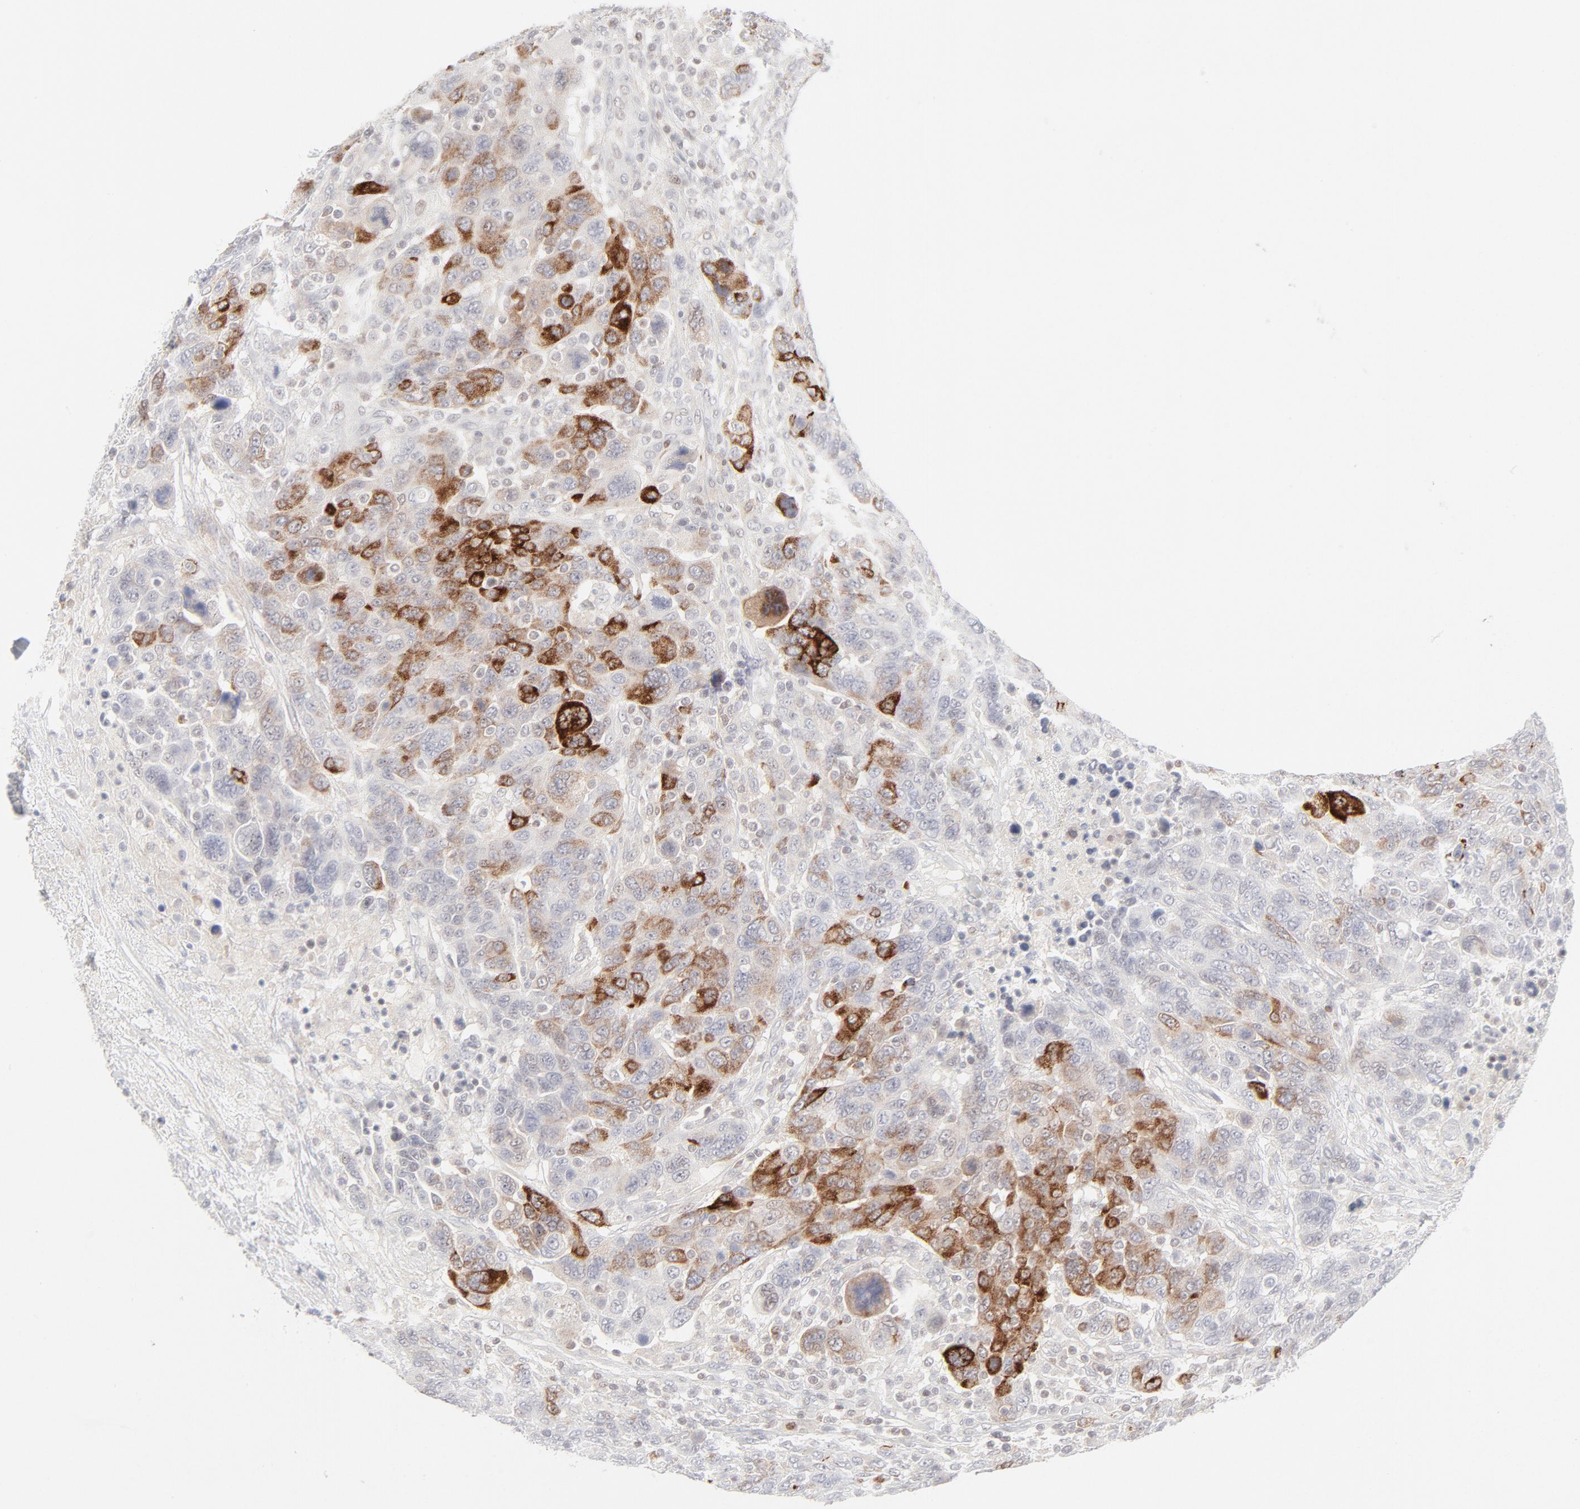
{"staining": {"intensity": "strong", "quantity": "25%-75%", "location": "cytoplasmic/membranous"}, "tissue": "breast cancer", "cell_type": "Tumor cells", "image_type": "cancer", "snomed": [{"axis": "morphology", "description": "Duct carcinoma"}, {"axis": "topography", "description": "Breast"}], "caption": "DAB (3,3'-diaminobenzidine) immunohistochemical staining of breast cancer (infiltrating ductal carcinoma) demonstrates strong cytoplasmic/membranous protein expression in about 25%-75% of tumor cells.", "gene": "PRKCB", "patient": {"sex": "female", "age": 37}}